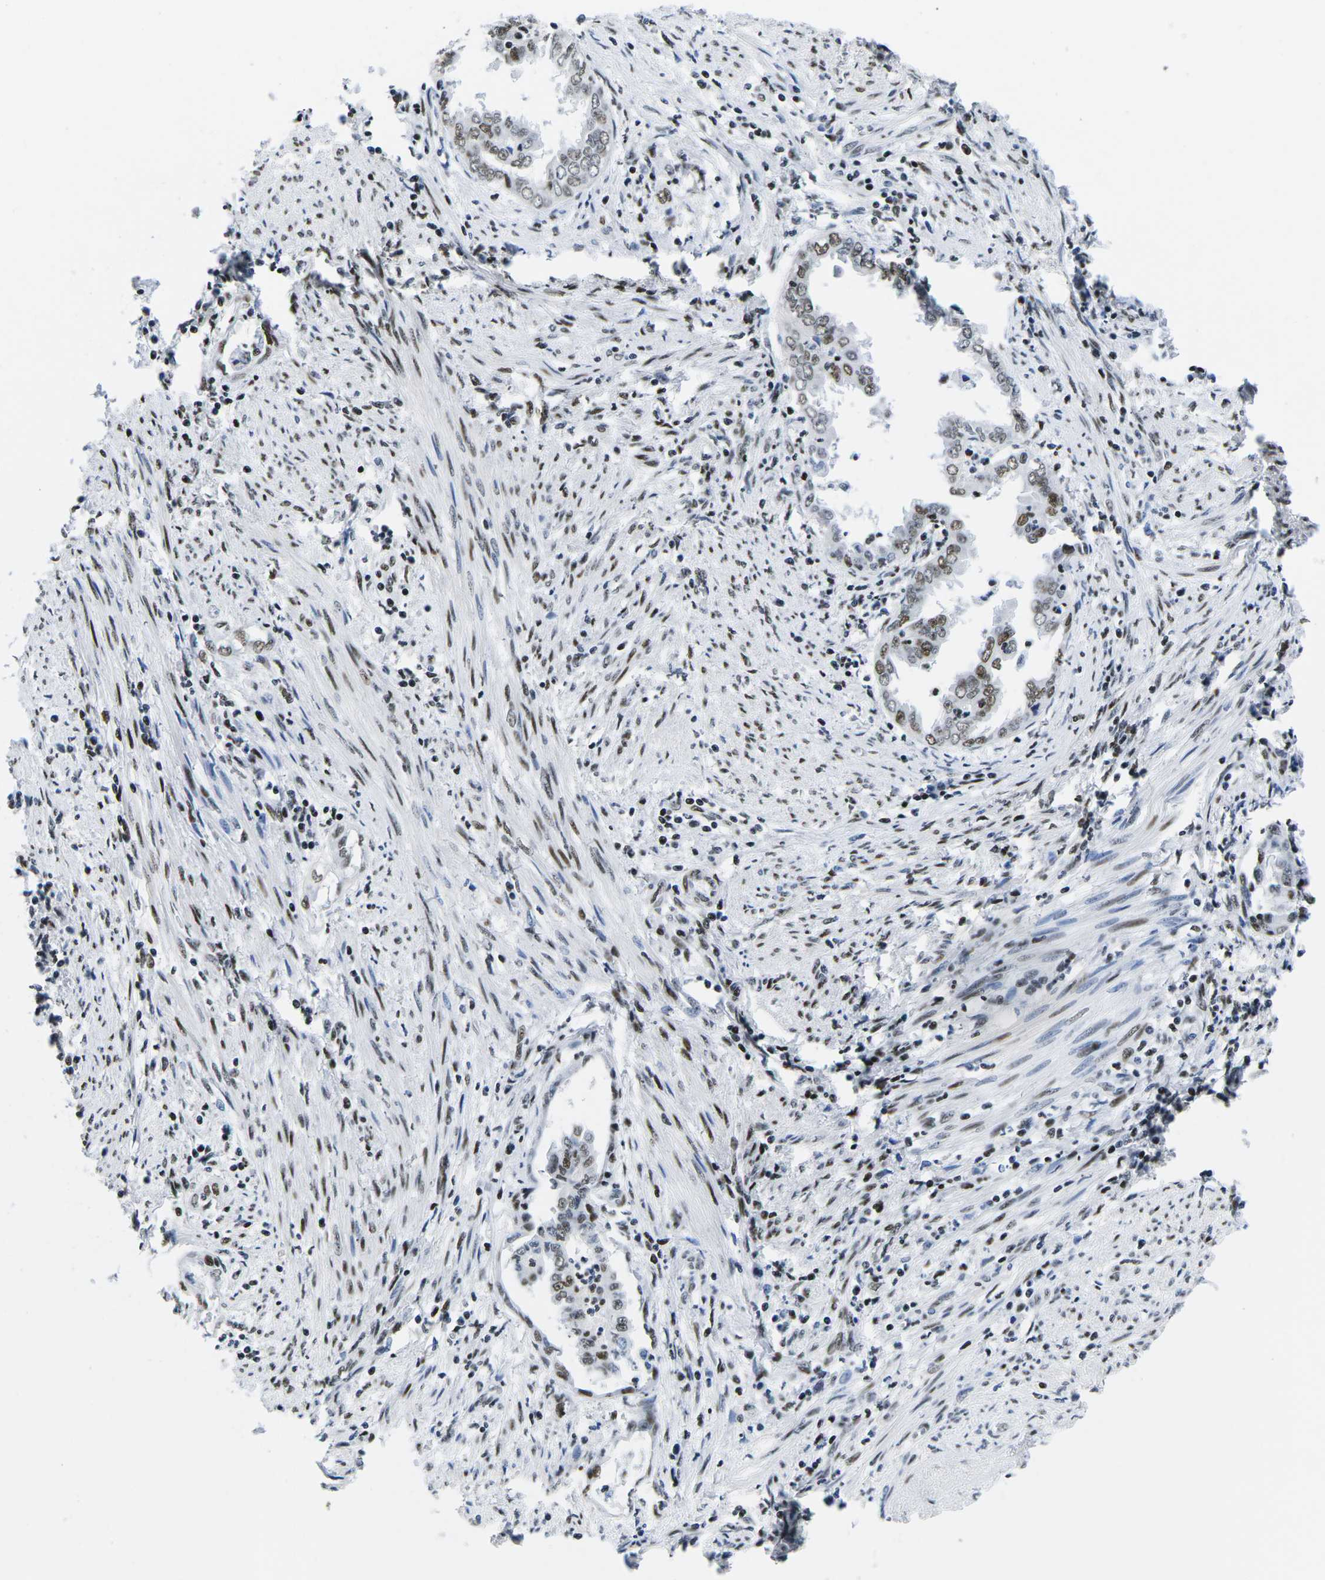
{"staining": {"intensity": "moderate", "quantity": "25%-75%", "location": "nuclear"}, "tissue": "endometrial cancer", "cell_type": "Tumor cells", "image_type": "cancer", "snomed": [{"axis": "morphology", "description": "Adenocarcinoma, NOS"}, {"axis": "topography", "description": "Endometrium"}], "caption": "Endometrial cancer was stained to show a protein in brown. There is medium levels of moderate nuclear positivity in about 25%-75% of tumor cells.", "gene": "ATF1", "patient": {"sex": "female", "age": 85}}